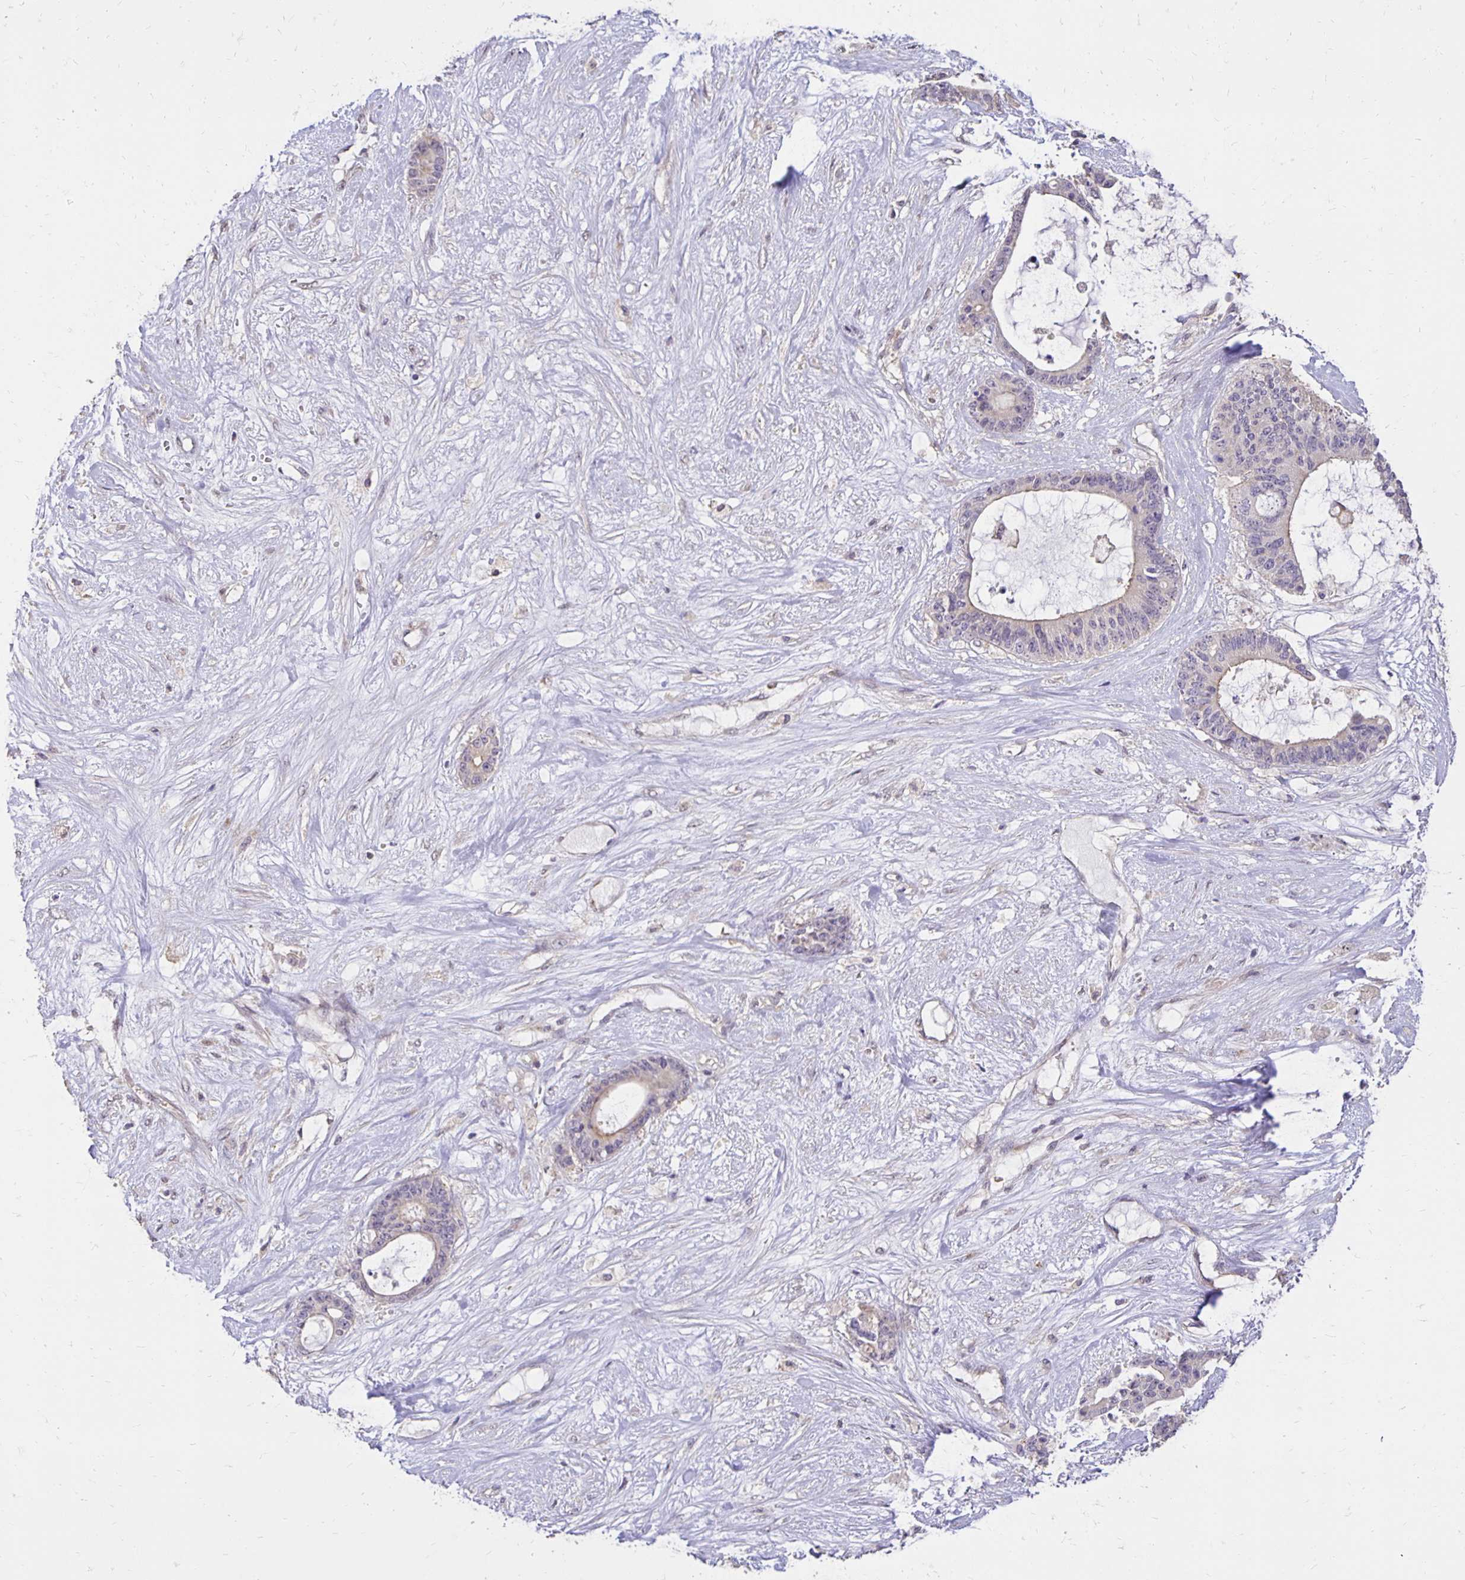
{"staining": {"intensity": "negative", "quantity": "none", "location": "none"}, "tissue": "liver cancer", "cell_type": "Tumor cells", "image_type": "cancer", "snomed": [{"axis": "morphology", "description": "Normal tissue, NOS"}, {"axis": "morphology", "description": "Cholangiocarcinoma"}, {"axis": "topography", "description": "Liver"}, {"axis": "topography", "description": "Peripheral nerve tissue"}], "caption": "Immunohistochemistry of human liver cholangiocarcinoma shows no staining in tumor cells.", "gene": "PNPLA3", "patient": {"sex": "female", "age": 73}}